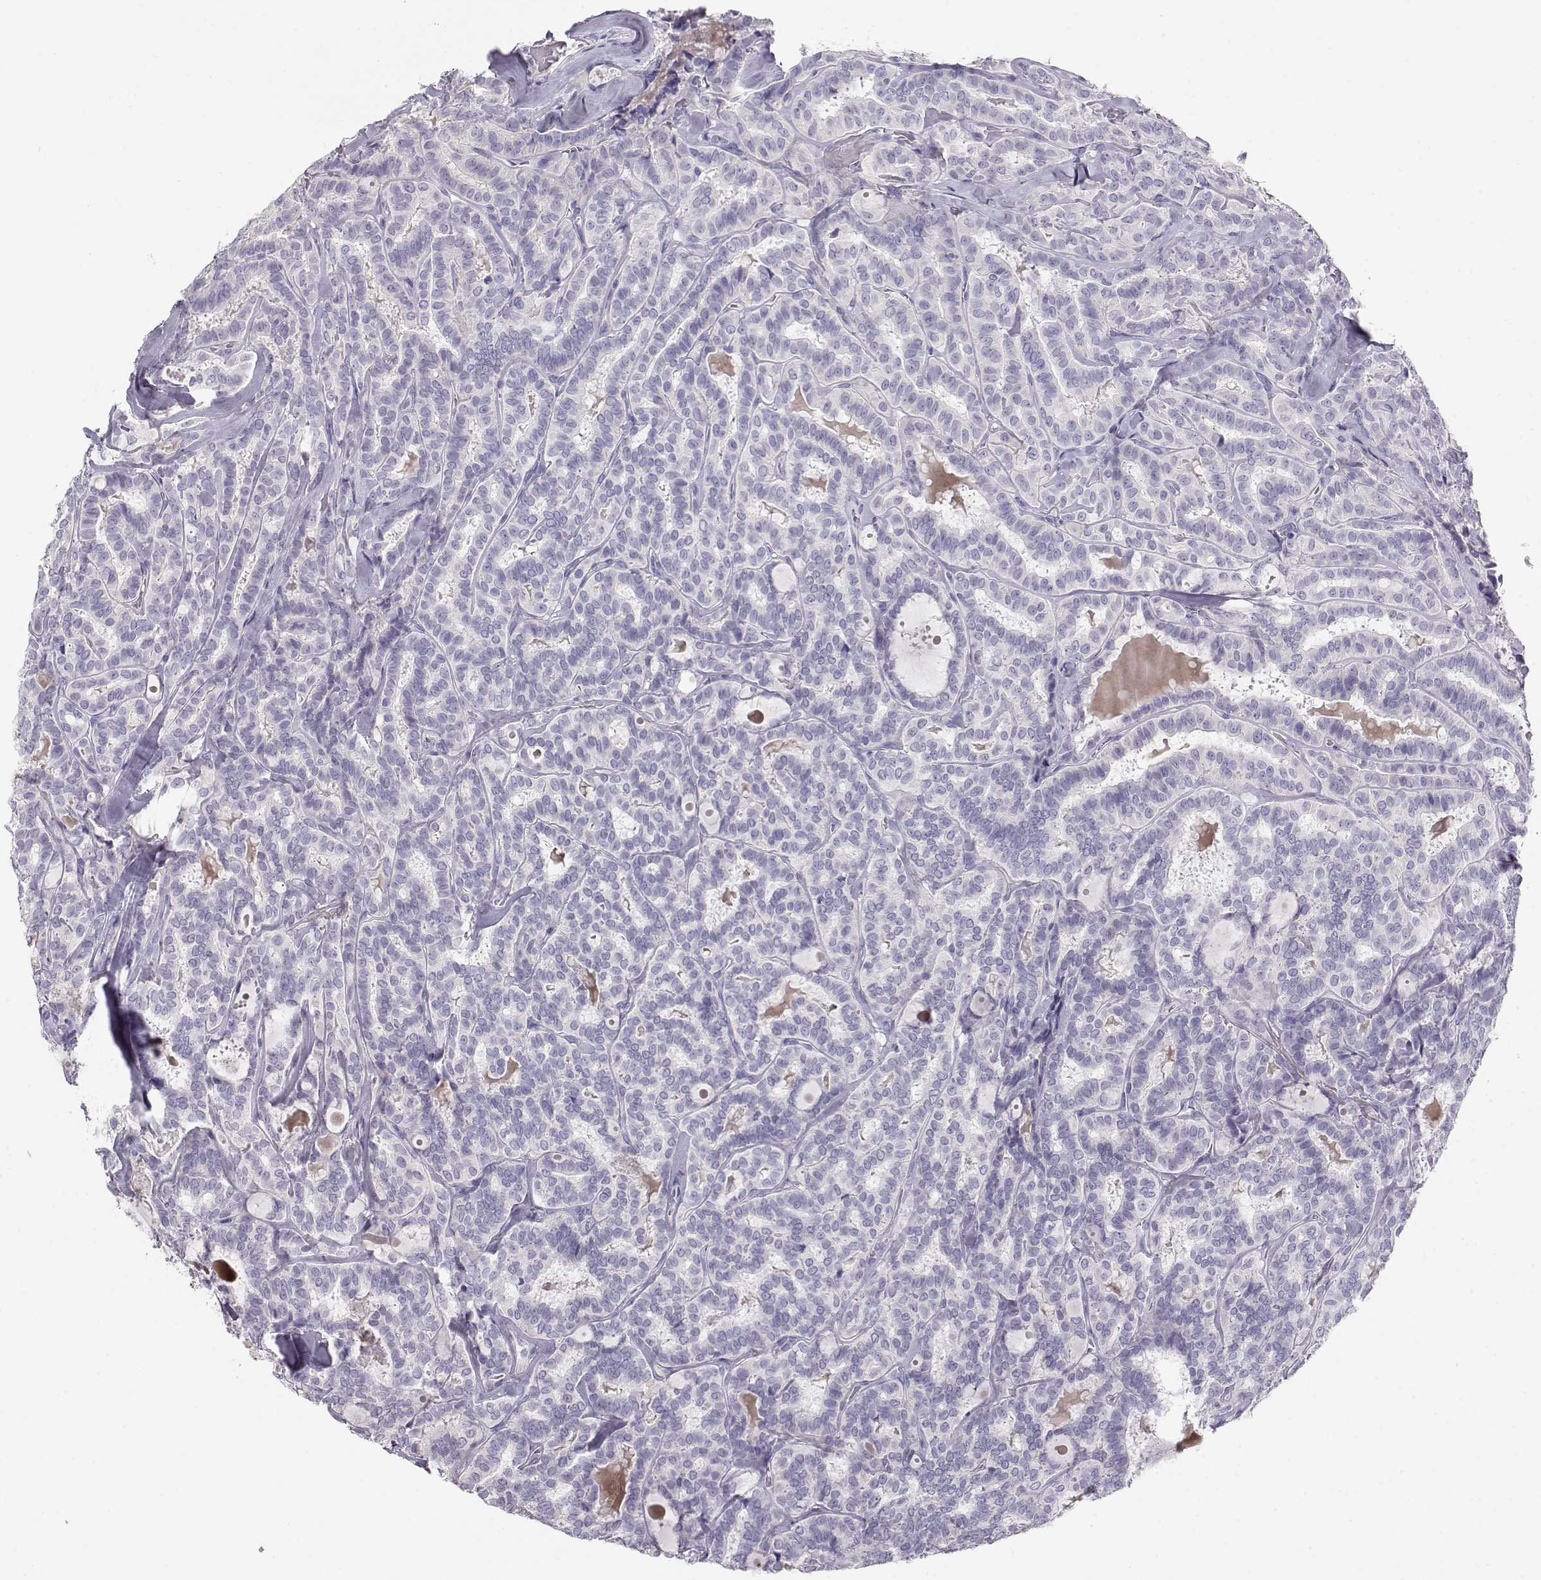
{"staining": {"intensity": "negative", "quantity": "none", "location": "none"}, "tissue": "thyroid cancer", "cell_type": "Tumor cells", "image_type": "cancer", "snomed": [{"axis": "morphology", "description": "Papillary adenocarcinoma, NOS"}, {"axis": "topography", "description": "Thyroid gland"}], "caption": "DAB immunohistochemical staining of thyroid cancer (papillary adenocarcinoma) exhibits no significant positivity in tumor cells.", "gene": "NUTM1", "patient": {"sex": "female", "age": 39}}